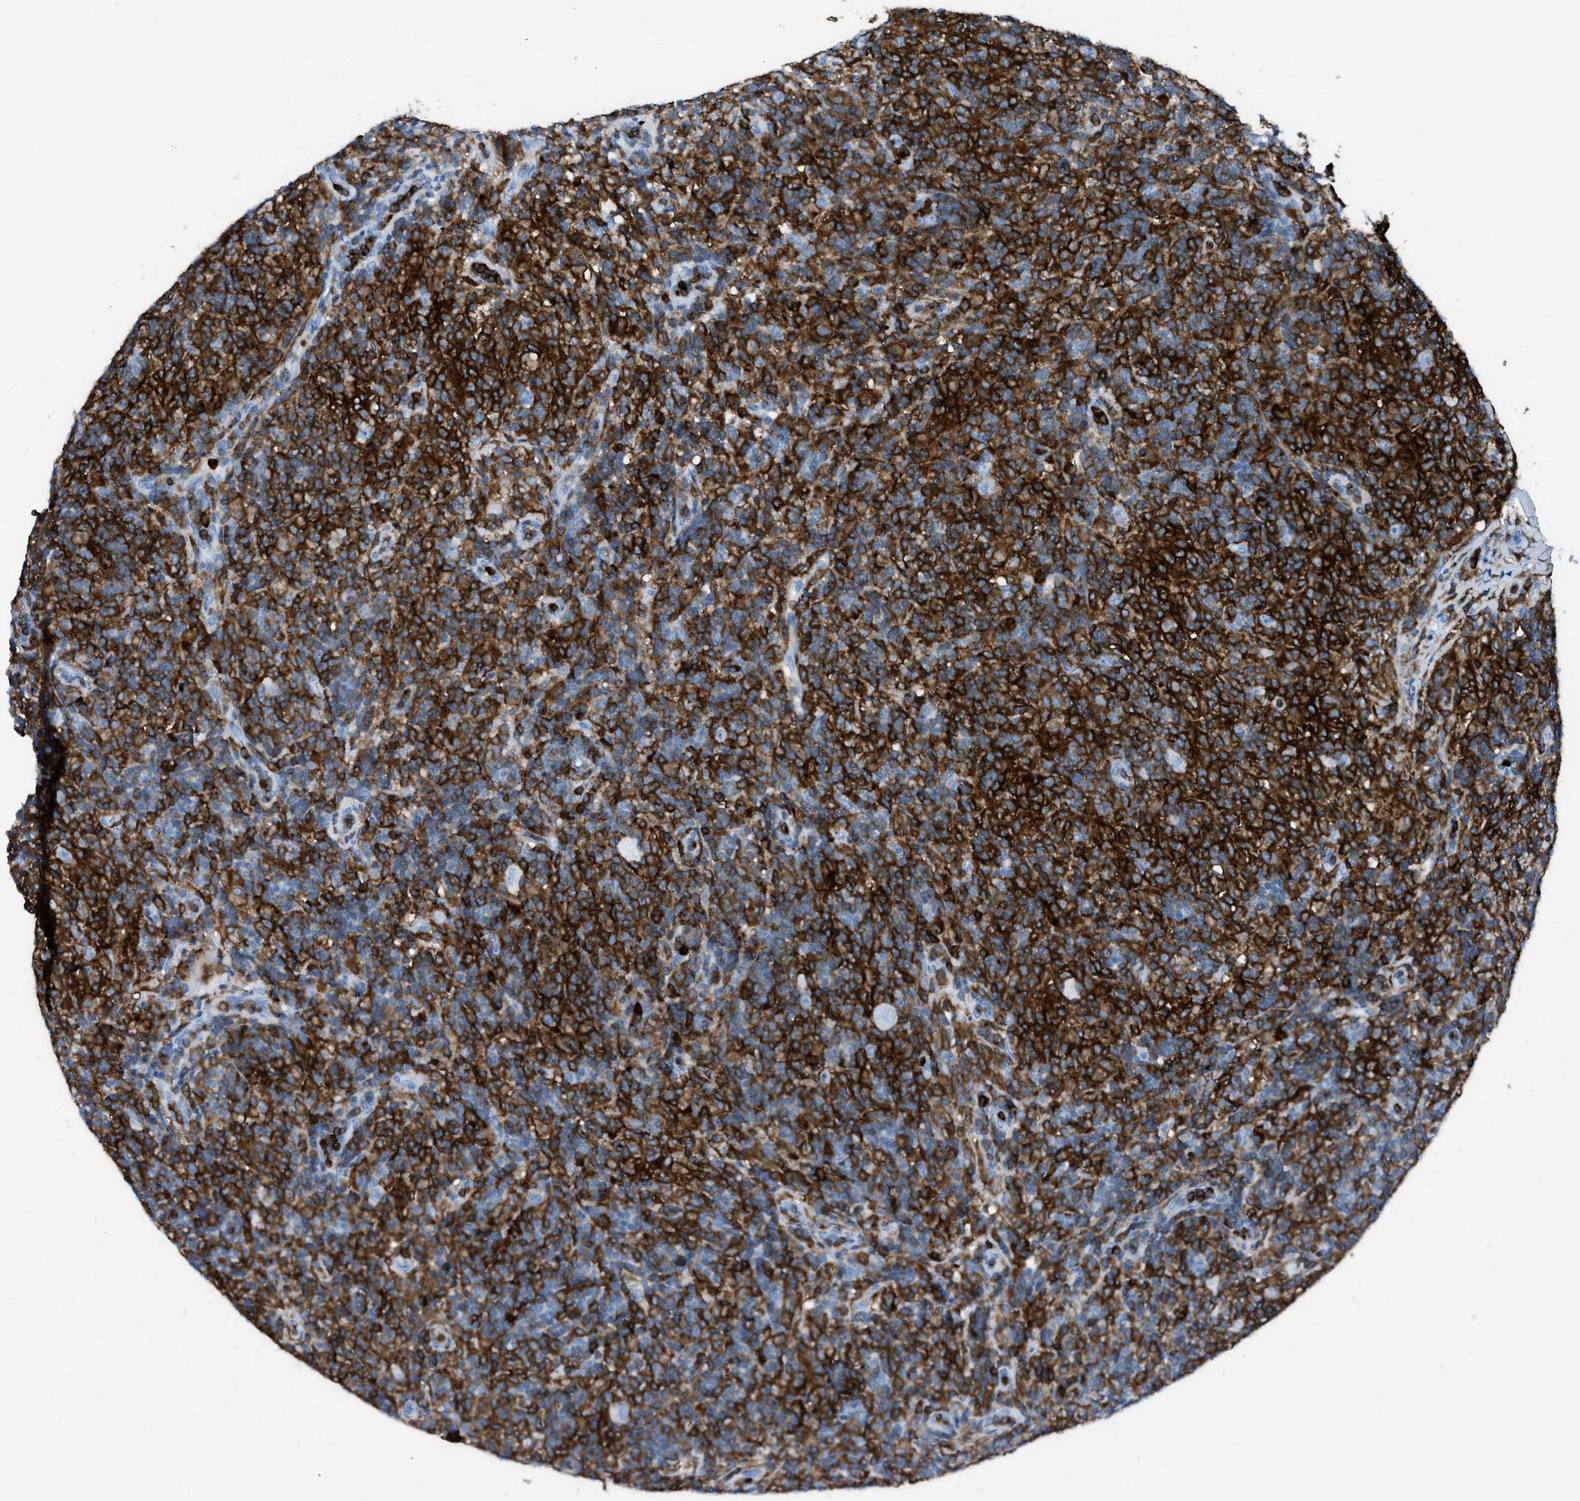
{"staining": {"intensity": "negative", "quantity": "none", "location": "none"}, "tissue": "lymphoma", "cell_type": "Tumor cells", "image_type": "cancer", "snomed": [{"axis": "morphology", "description": "Hodgkin's disease, NOS"}, {"axis": "topography", "description": "Lymph node"}], "caption": "A photomicrograph of human Hodgkin's disease is negative for staining in tumor cells.", "gene": "ITGB2", "patient": {"sex": "male", "age": 70}}